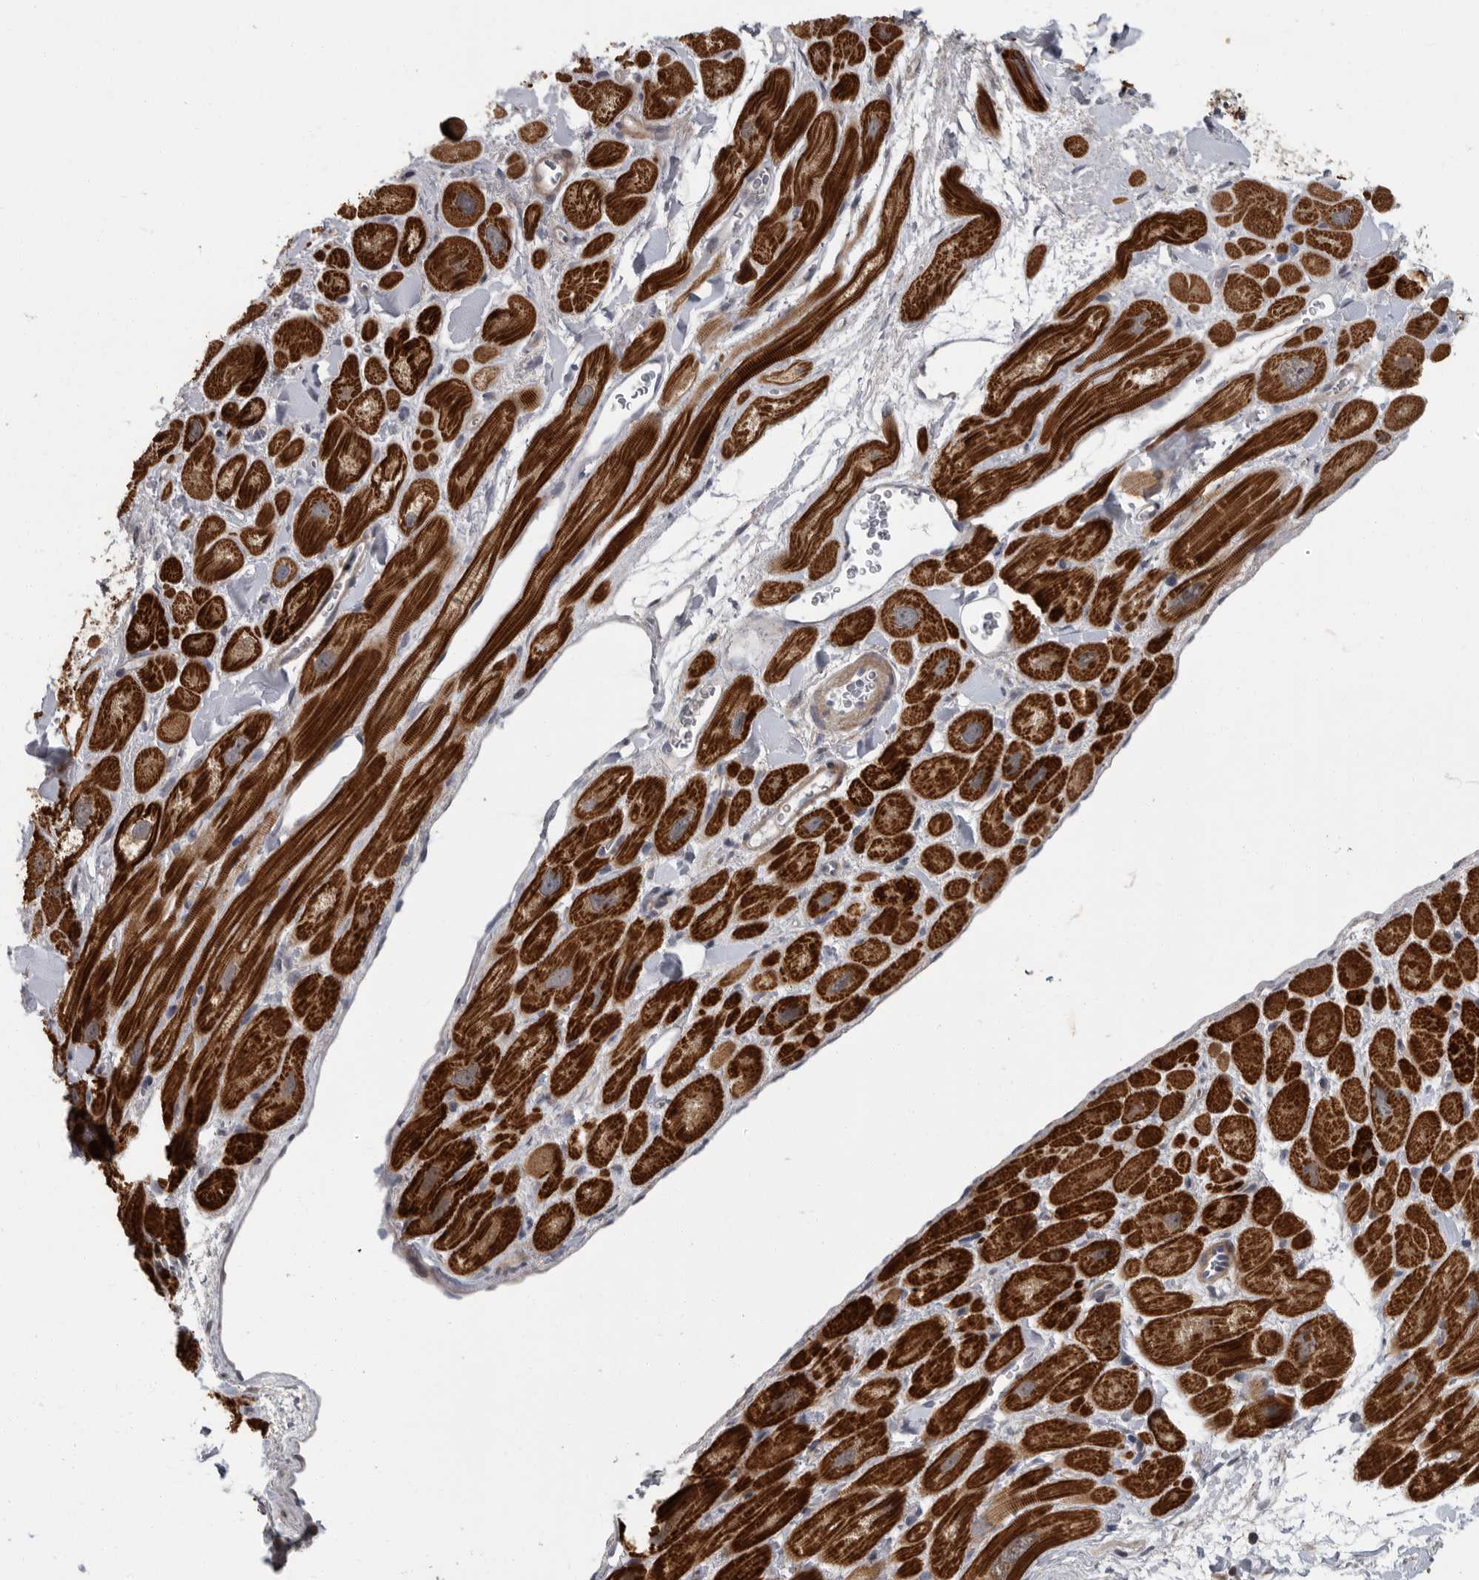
{"staining": {"intensity": "strong", "quantity": ">75%", "location": "cytoplasmic/membranous"}, "tissue": "heart muscle", "cell_type": "Cardiomyocytes", "image_type": "normal", "snomed": [{"axis": "morphology", "description": "Normal tissue, NOS"}, {"axis": "topography", "description": "Heart"}], "caption": "High-power microscopy captured an immunohistochemistry micrograph of normal heart muscle, revealing strong cytoplasmic/membranous staining in approximately >75% of cardiomyocytes.", "gene": "PDE7A", "patient": {"sex": "male", "age": 49}}